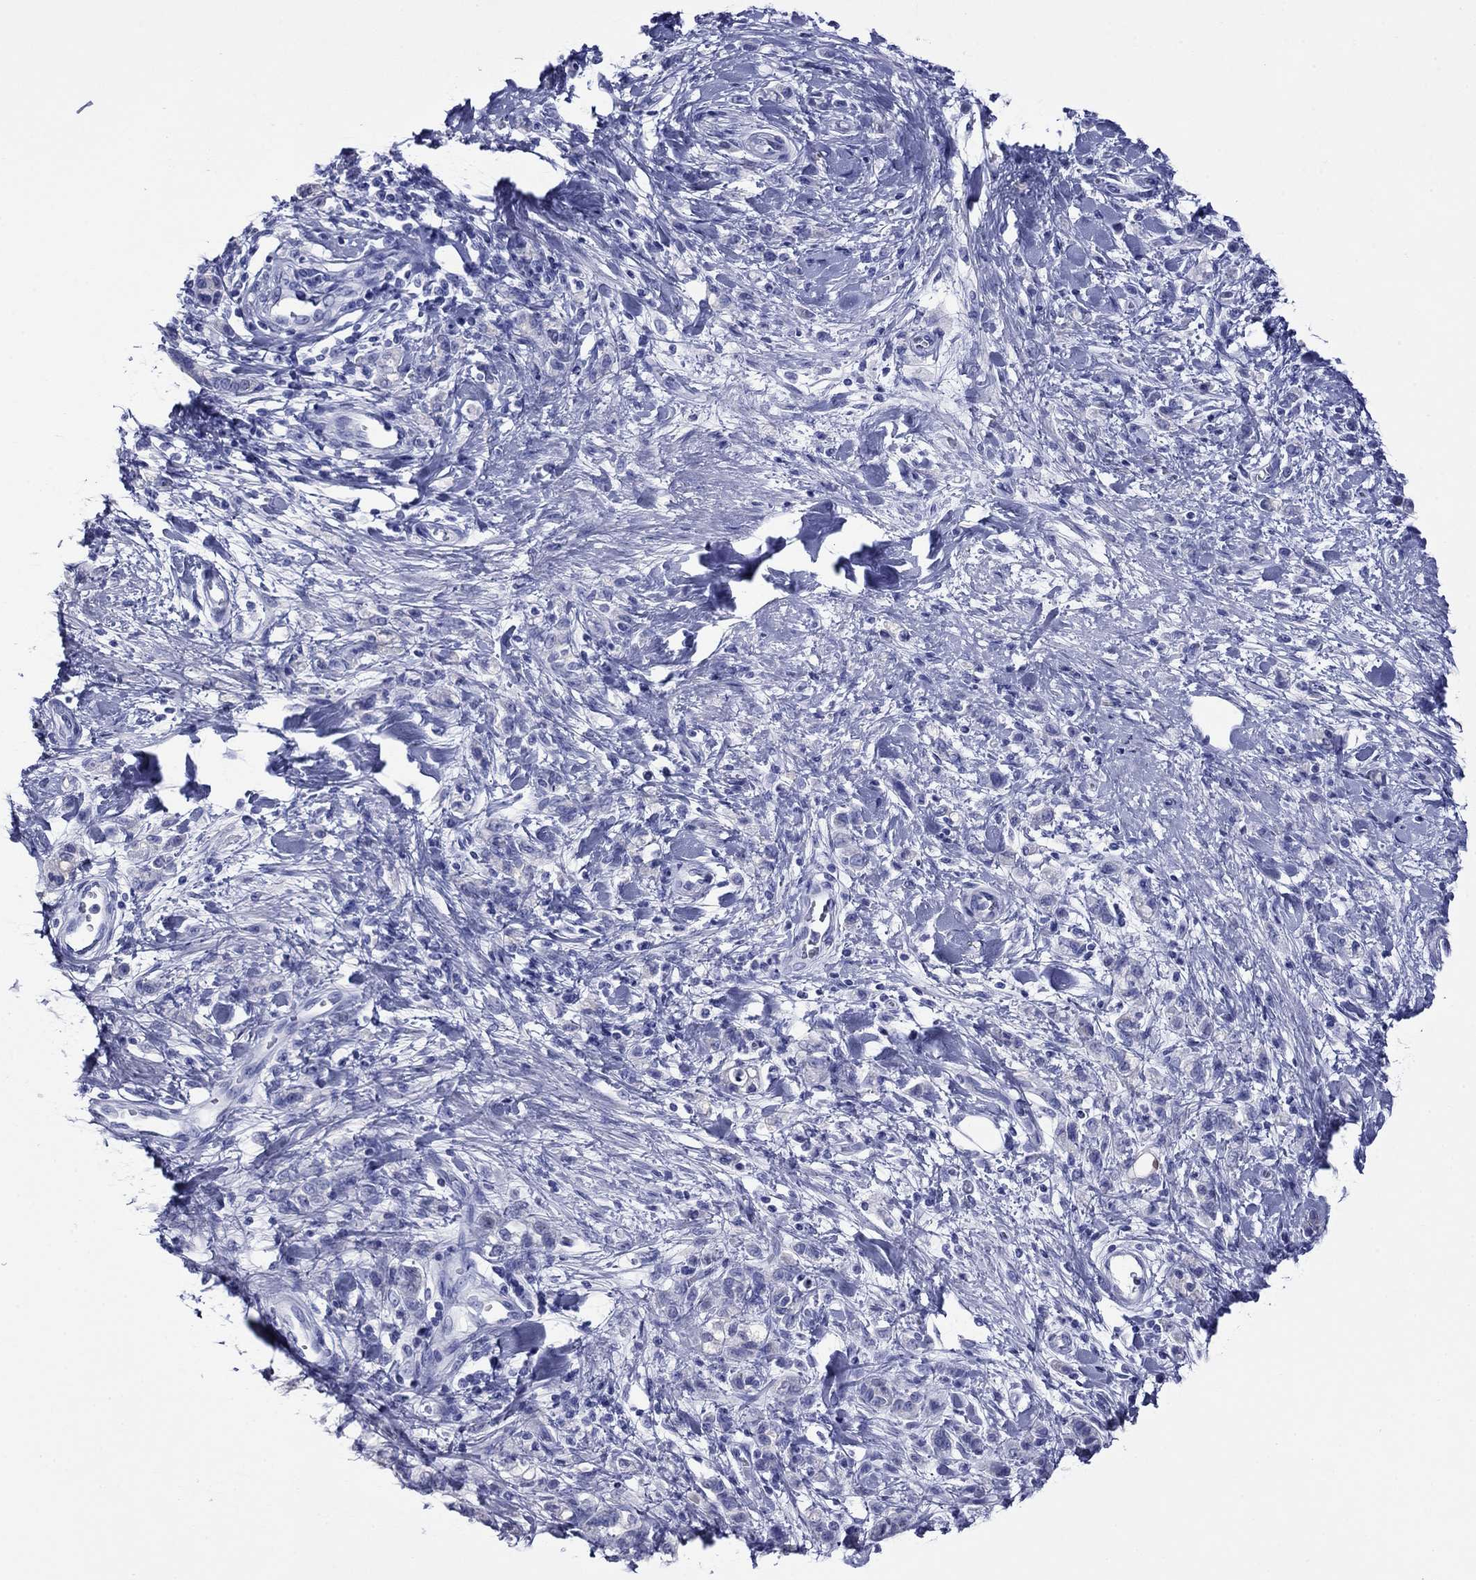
{"staining": {"intensity": "negative", "quantity": "none", "location": "none"}, "tissue": "stomach cancer", "cell_type": "Tumor cells", "image_type": "cancer", "snomed": [{"axis": "morphology", "description": "Adenocarcinoma, NOS"}, {"axis": "topography", "description": "Stomach"}], "caption": "Immunohistochemical staining of human stomach cancer shows no significant positivity in tumor cells.", "gene": "GIP", "patient": {"sex": "male", "age": 77}}